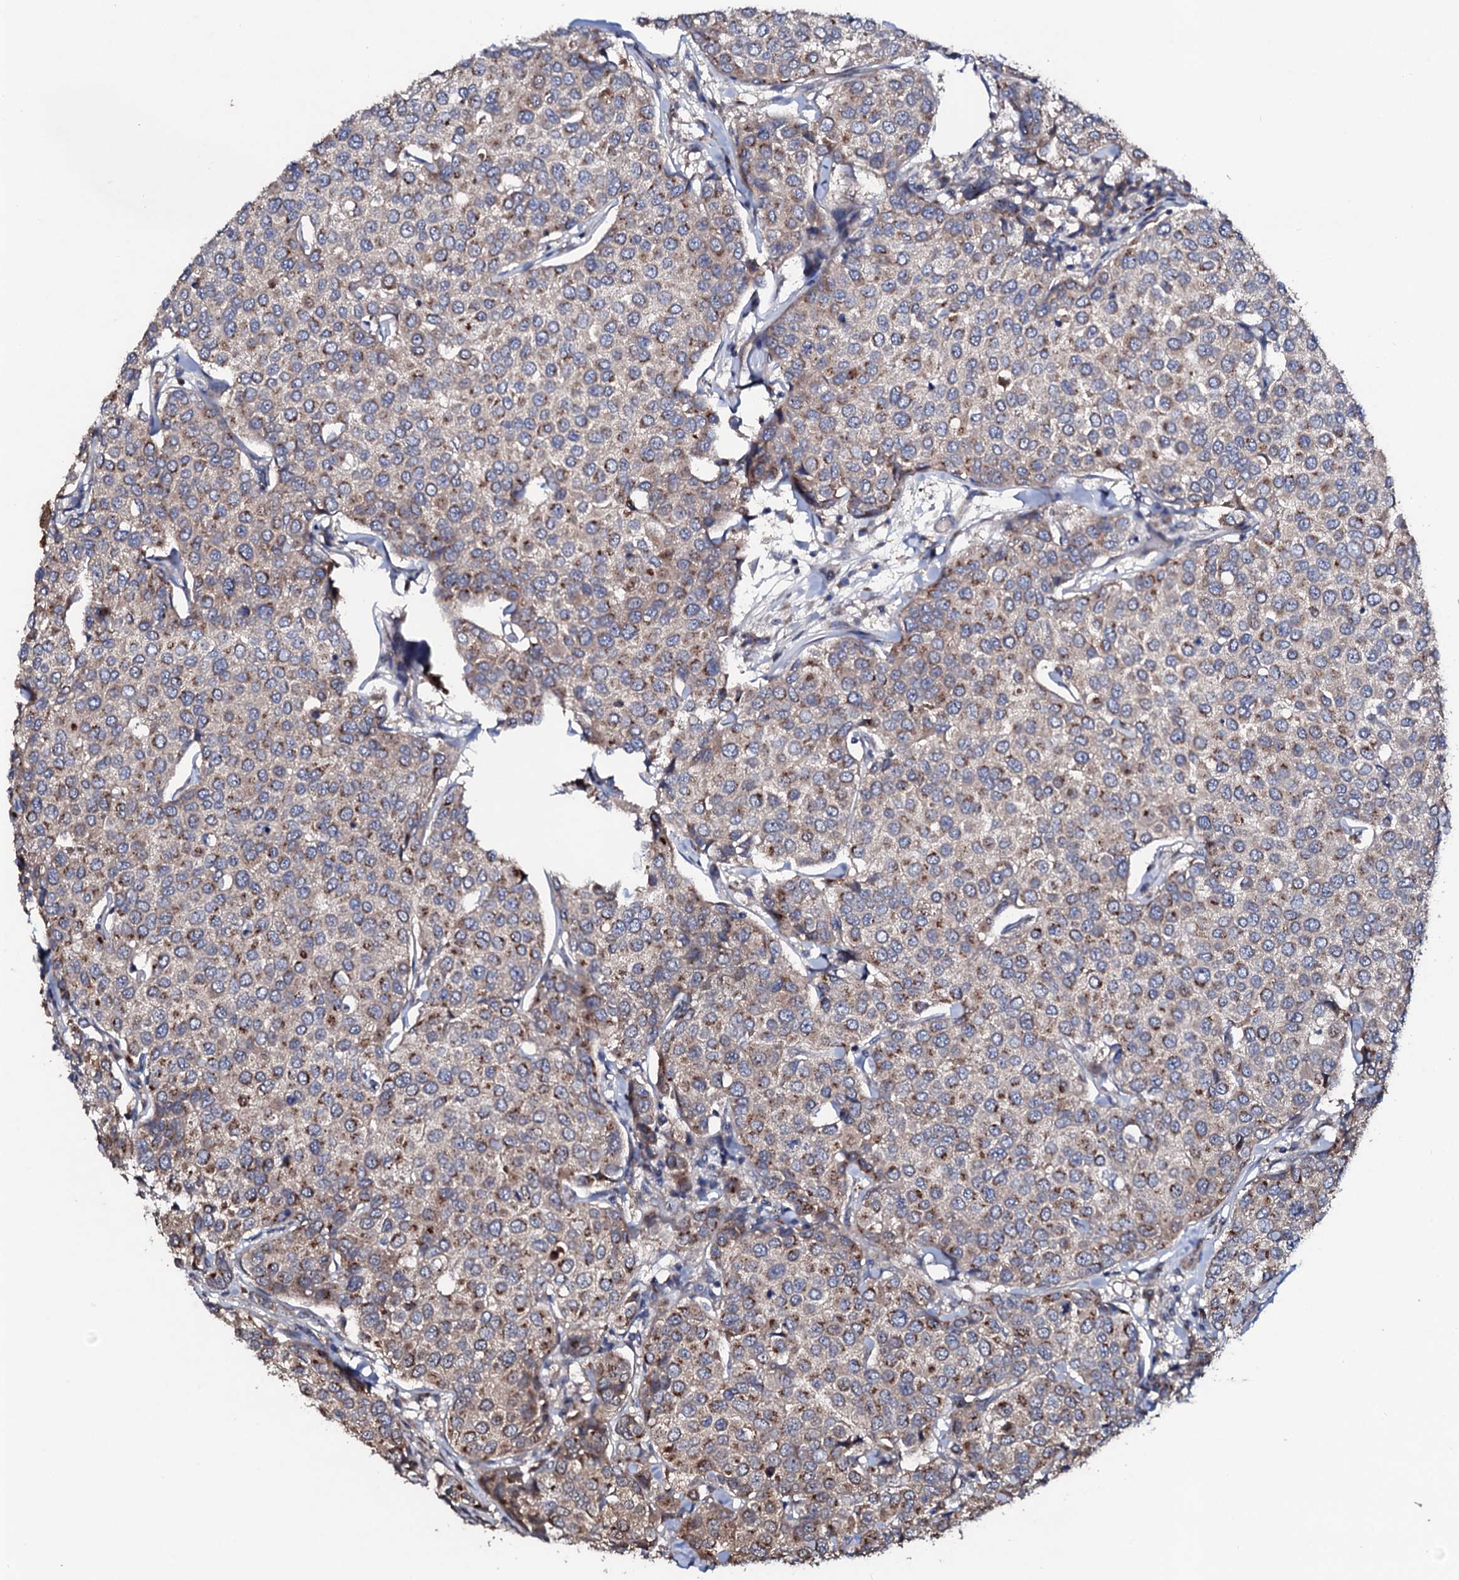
{"staining": {"intensity": "moderate", "quantity": ">75%", "location": "cytoplasmic/membranous"}, "tissue": "breast cancer", "cell_type": "Tumor cells", "image_type": "cancer", "snomed": [{"axis": "morphology", "description": "Duct carcinoma"}, {"axis": "topography", "description": "Breast"}], "caption": "Infiltrating ductal carcinoma (breast) was stained to show a protein in brown. There is medium levels of moderate cytoplasmic/membranous expression in approximately >75% of tumor cells.", "gene": "COG6", "patient": {"sex": "female", "age": 55}}